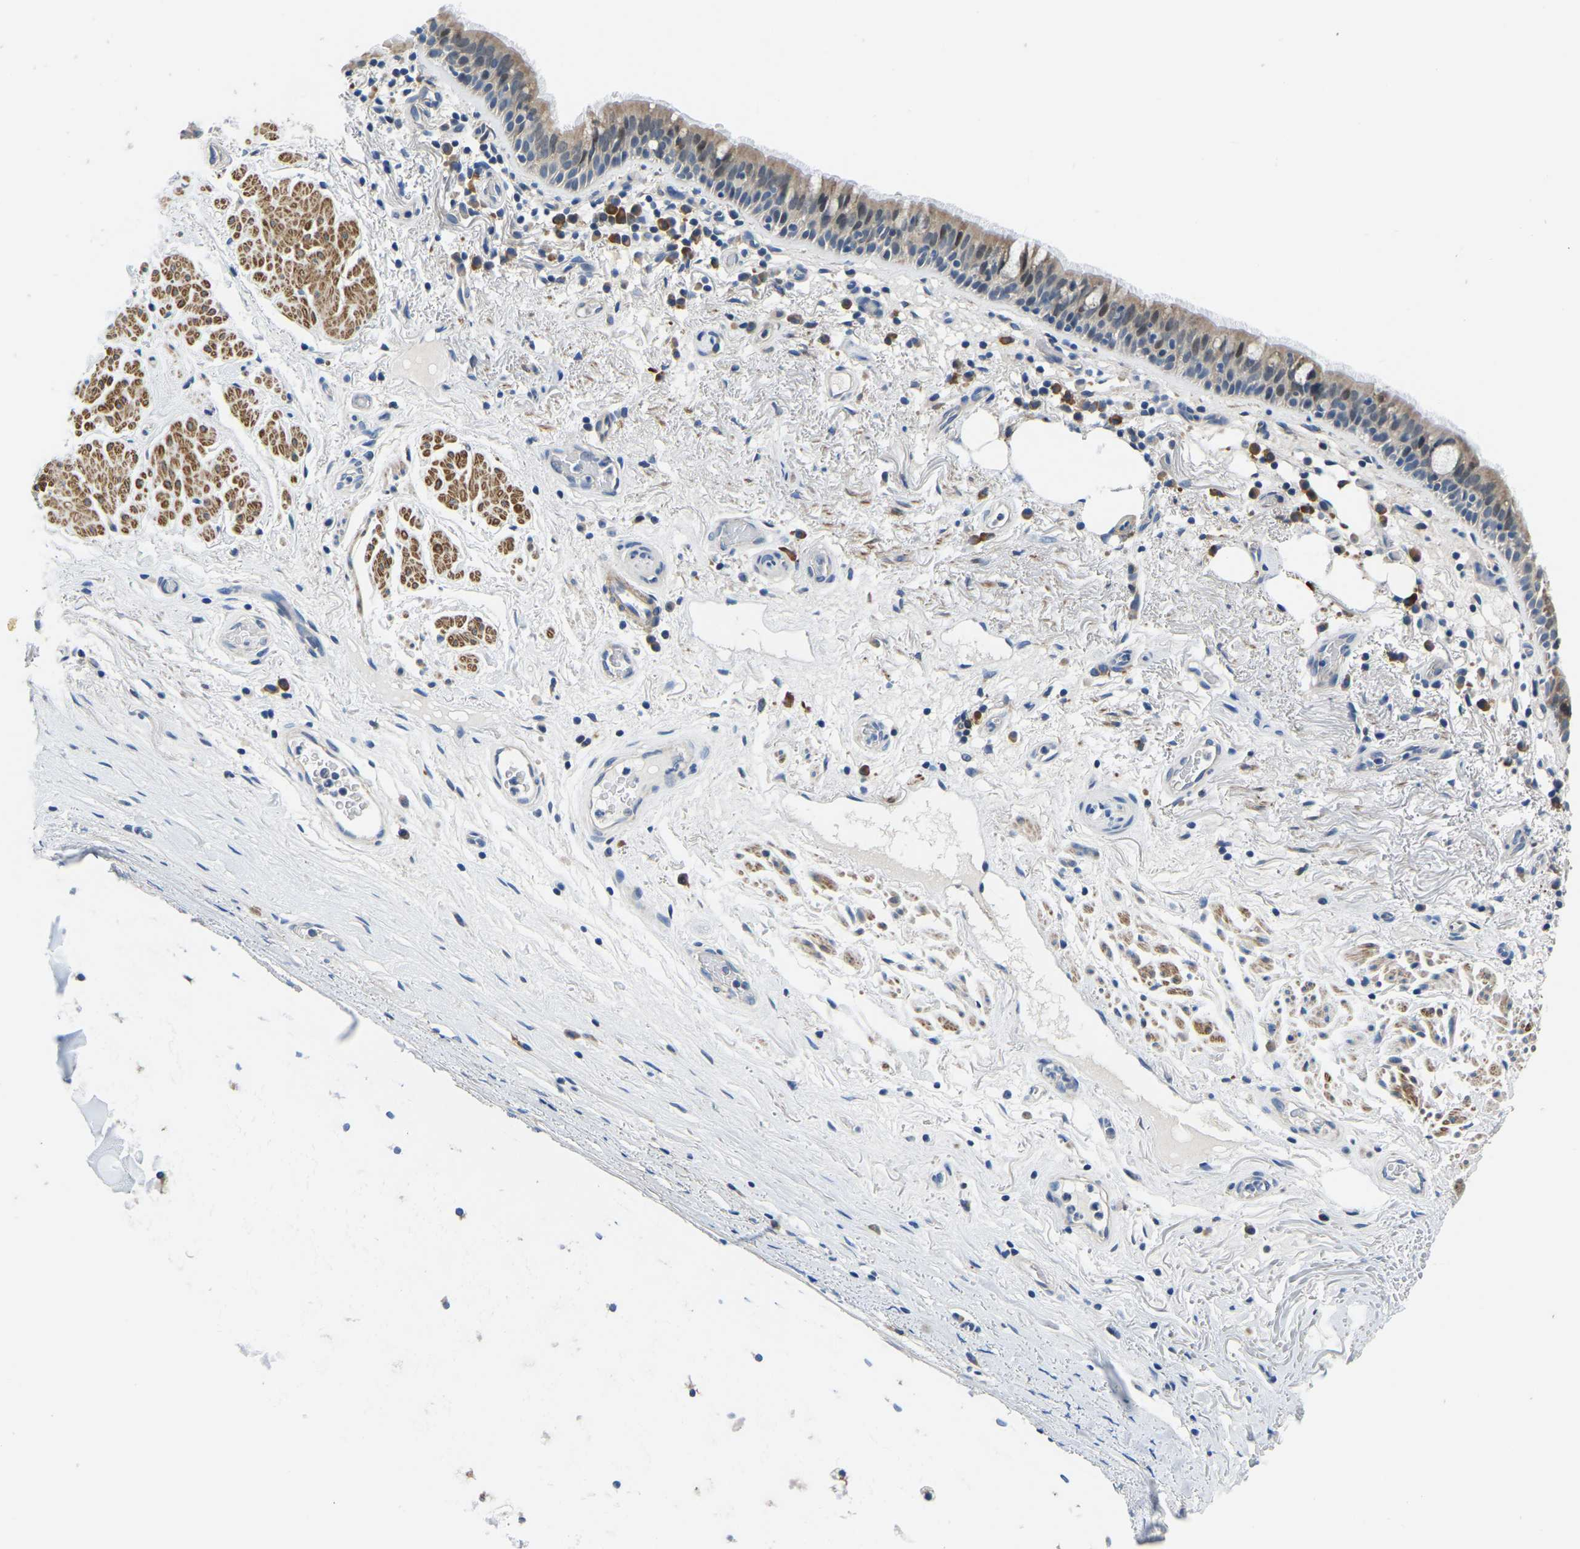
{"staining": {"intensity": "weak", "quantity": "25%-75%", "location": "cytoplasmic/membranous"}, "tissue": "bronchus", "cell_type": "Respiratory epithelial cells", "image_type": "normal", "snomed": [{"axis": "morphology", "description": "Normal tissue, NOS"}, {"axis": "morphology", "description": "Inflammation, NOS"}, {"axis": "topography", "description": "Cartilage tissue"}, {"axis": "topography", "description": "Bronchus"}], "caption": "Immunohistochemistry image of benign bronchus: human bronchus stained using IHC exhibits low levels of weak protein expression localized specifically in the cytoplasmic/membranous of respiratory epithelial cells, appearing as a cytoplasmic/membranous brown color.", "gene": "LIAS", "patient": {"sex": "male", "age": 77}}